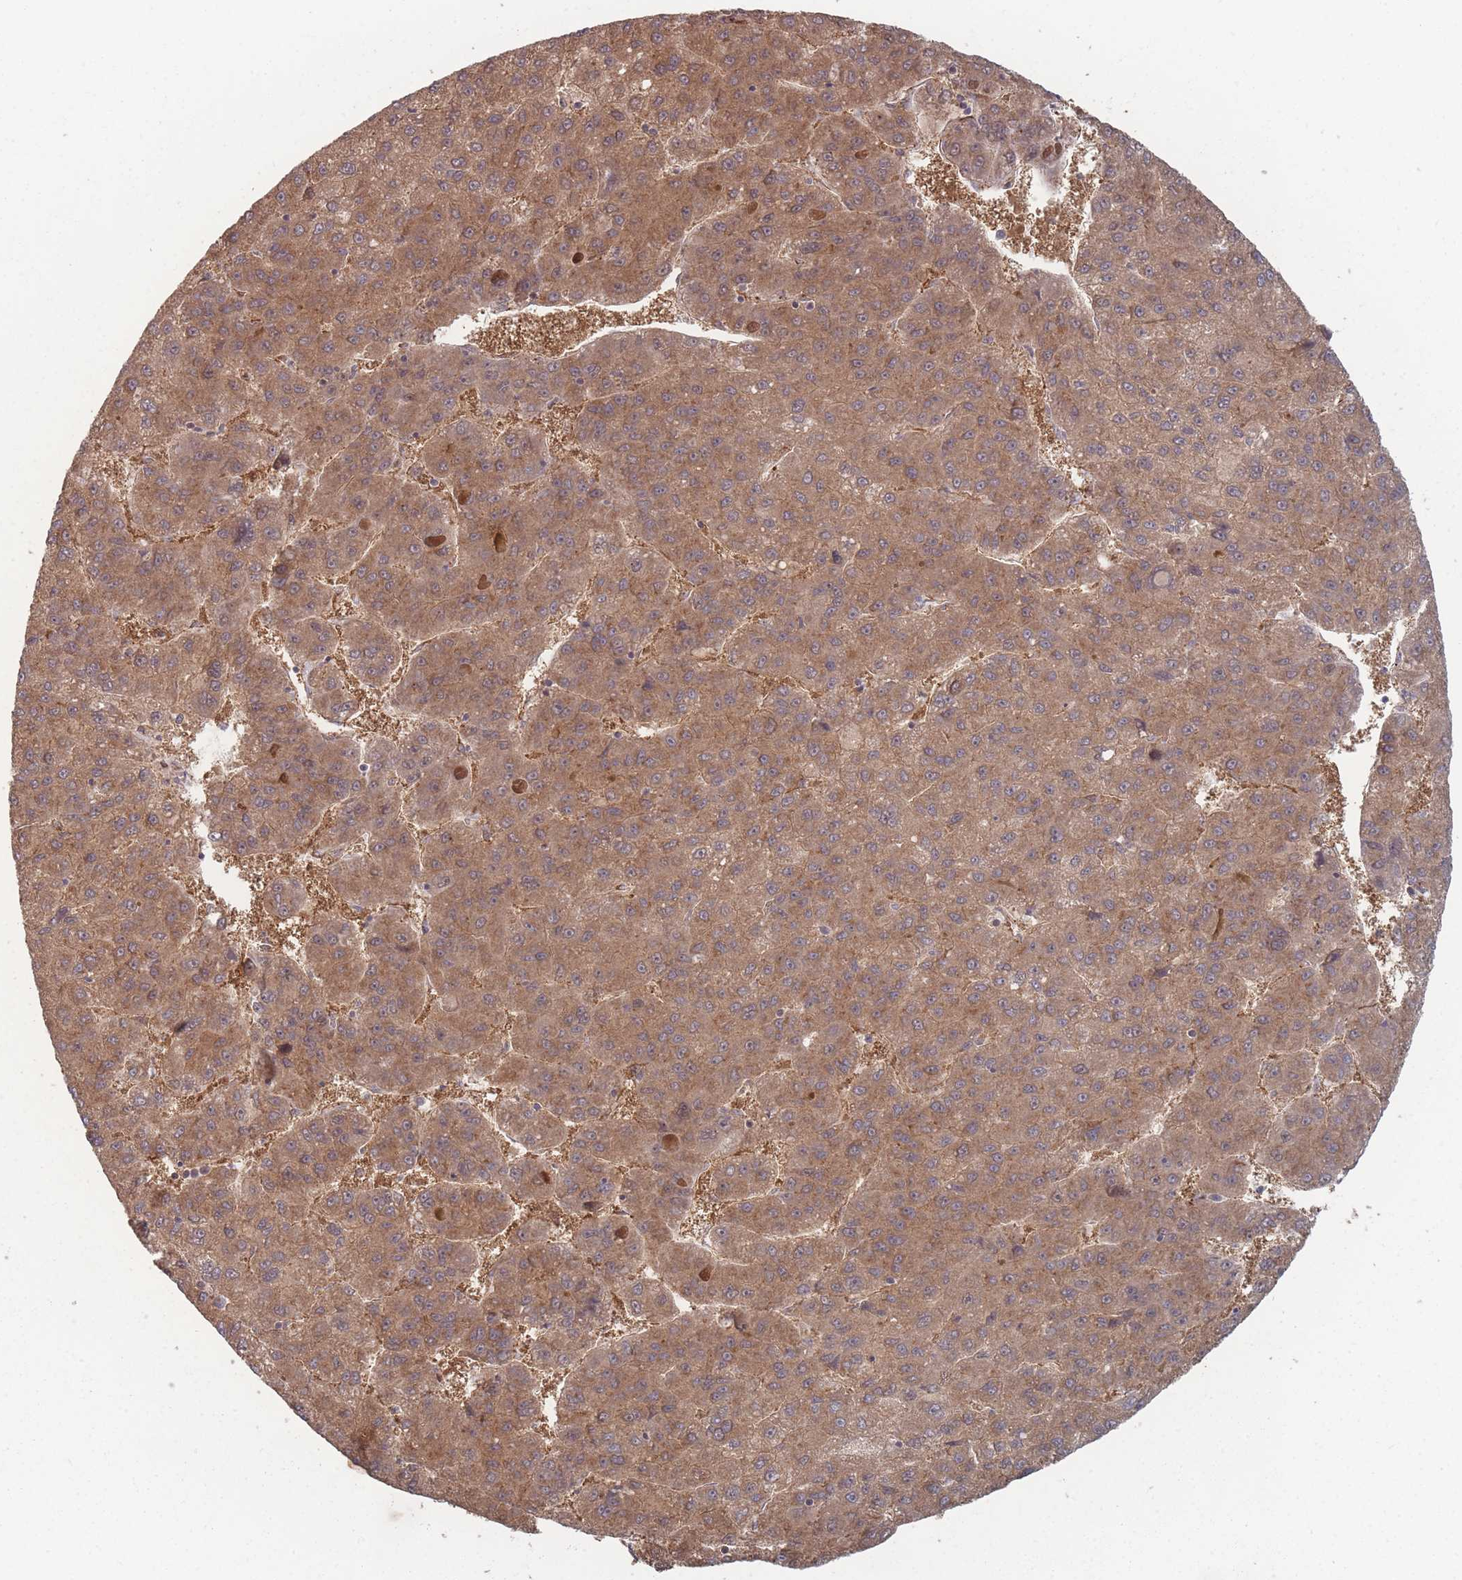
{"staining": {"intensity": "moderate", "quantity": ">75%", "location": "cytoplasmic/membranous"}, "tissue": "liver cancer", "cell_type": "Tumor cells", "image_type": "cancer", "snomed": [{"axis": "morphology", "description": "Carcinoma, Hepatocellular, NOS"}, {"axis": "topography", "description": "Liver"}], "caption": "Brown immunohistochemical staining in liver cancer (hepatocellular carcinoma) shows moderate cytoplasmic/membranous expression in about >75% of tumor cells.", "gene": "CNTRL", "patient": {"sex": "female", "age": 82}}